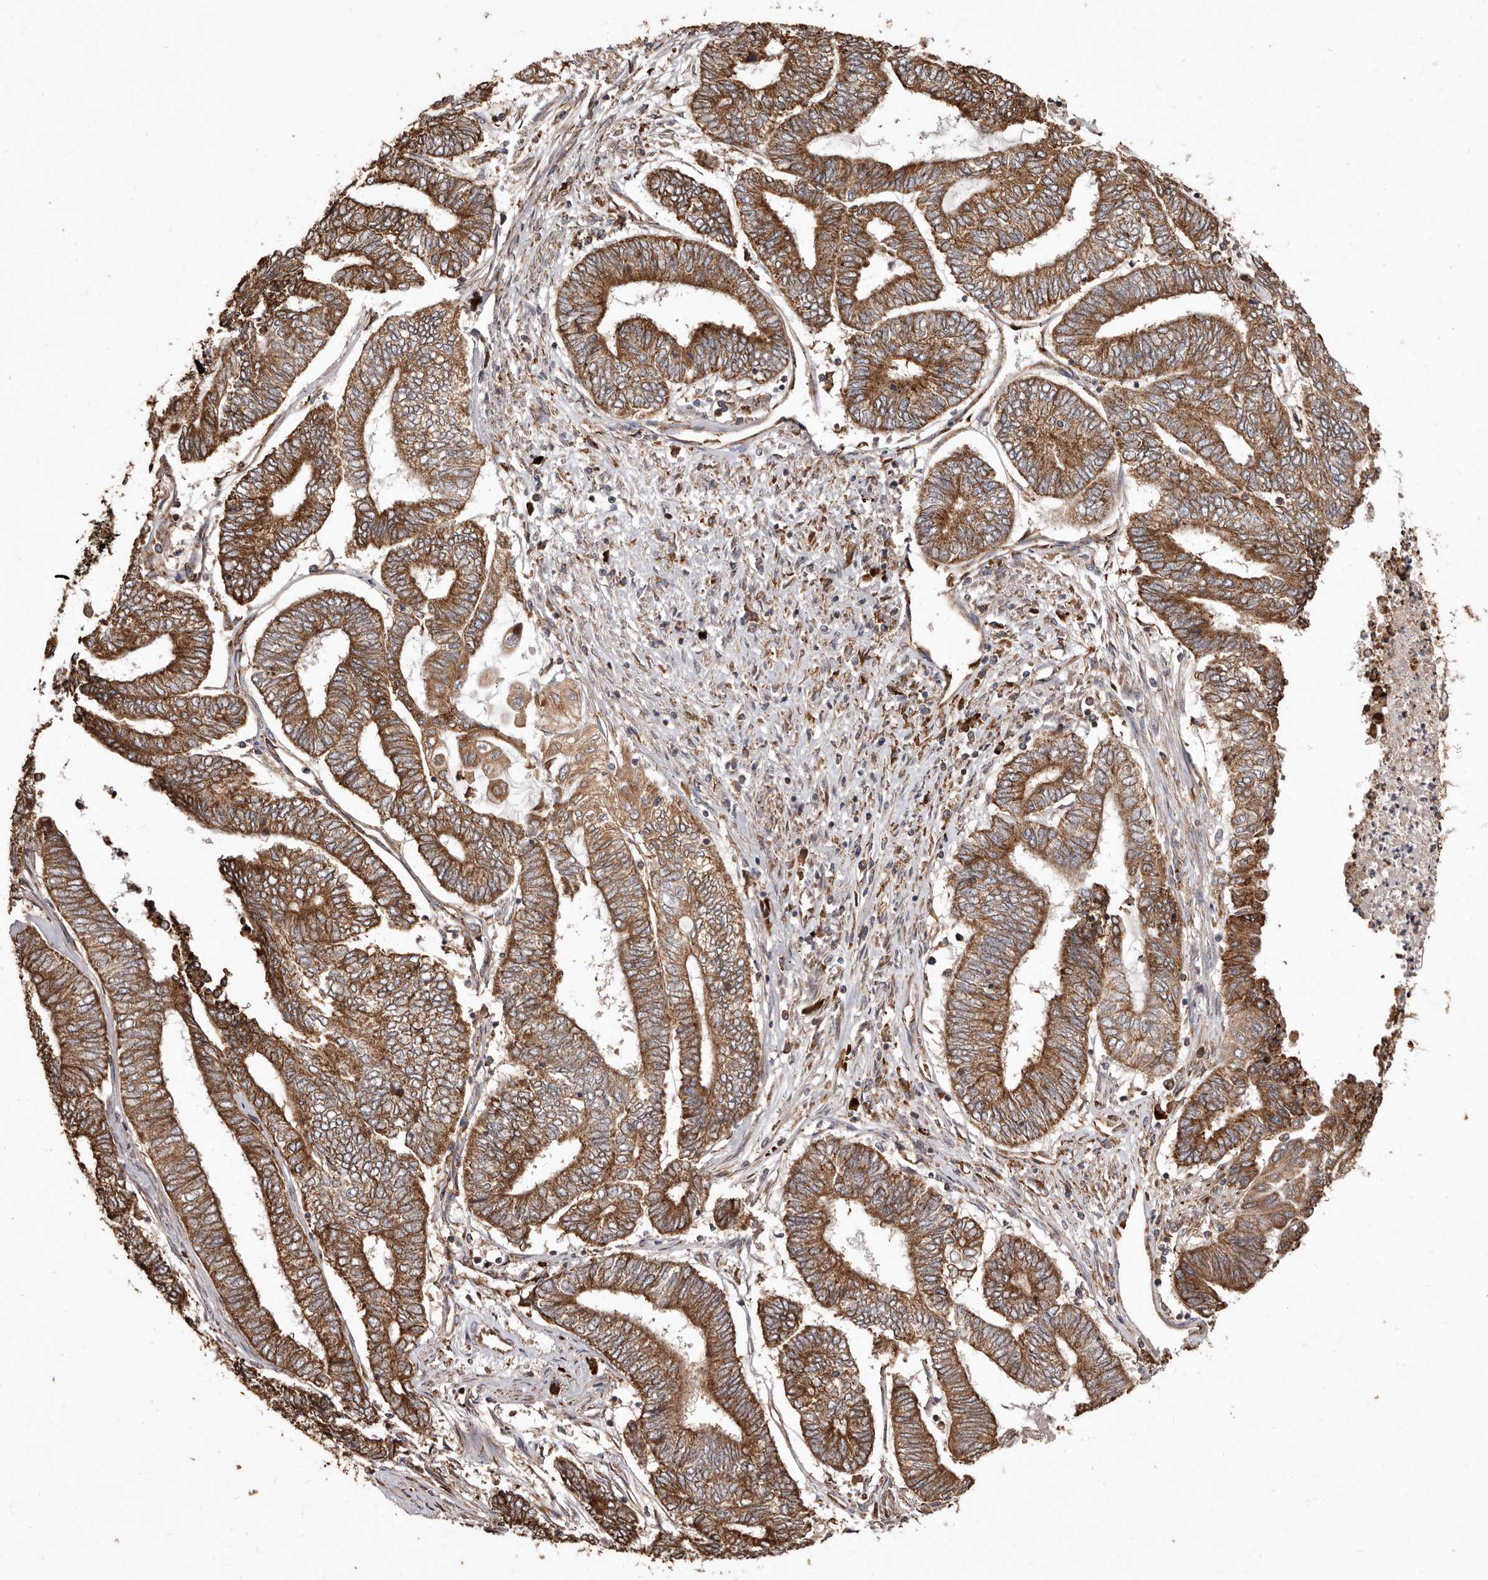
{"staining": {"intensity": "moderate", "quantity": ">75%", "location": "cytoplasmic/membranous"}, "tissue": "endometrial cancer", "cell_type": "Tumor cells", "image_type": "cancer", "snomed": [{"axis": "morphology", "description": "Adenocarcinoma, NOS"}, {"axis": "topography", "description": "Uterus"}, {"axis": "topography", "description": "Endometrium"}], "caption": "IHC micrograph of human endometrial cancer (adenocarcinoma) stained for a protein (brown), which exhibits medium levels of moderate cytoplasmic/membranous staining in approximately >75% of tumor cells.", "gene": "STEAP2", "patient": {"sex": "female", "age": 70}}